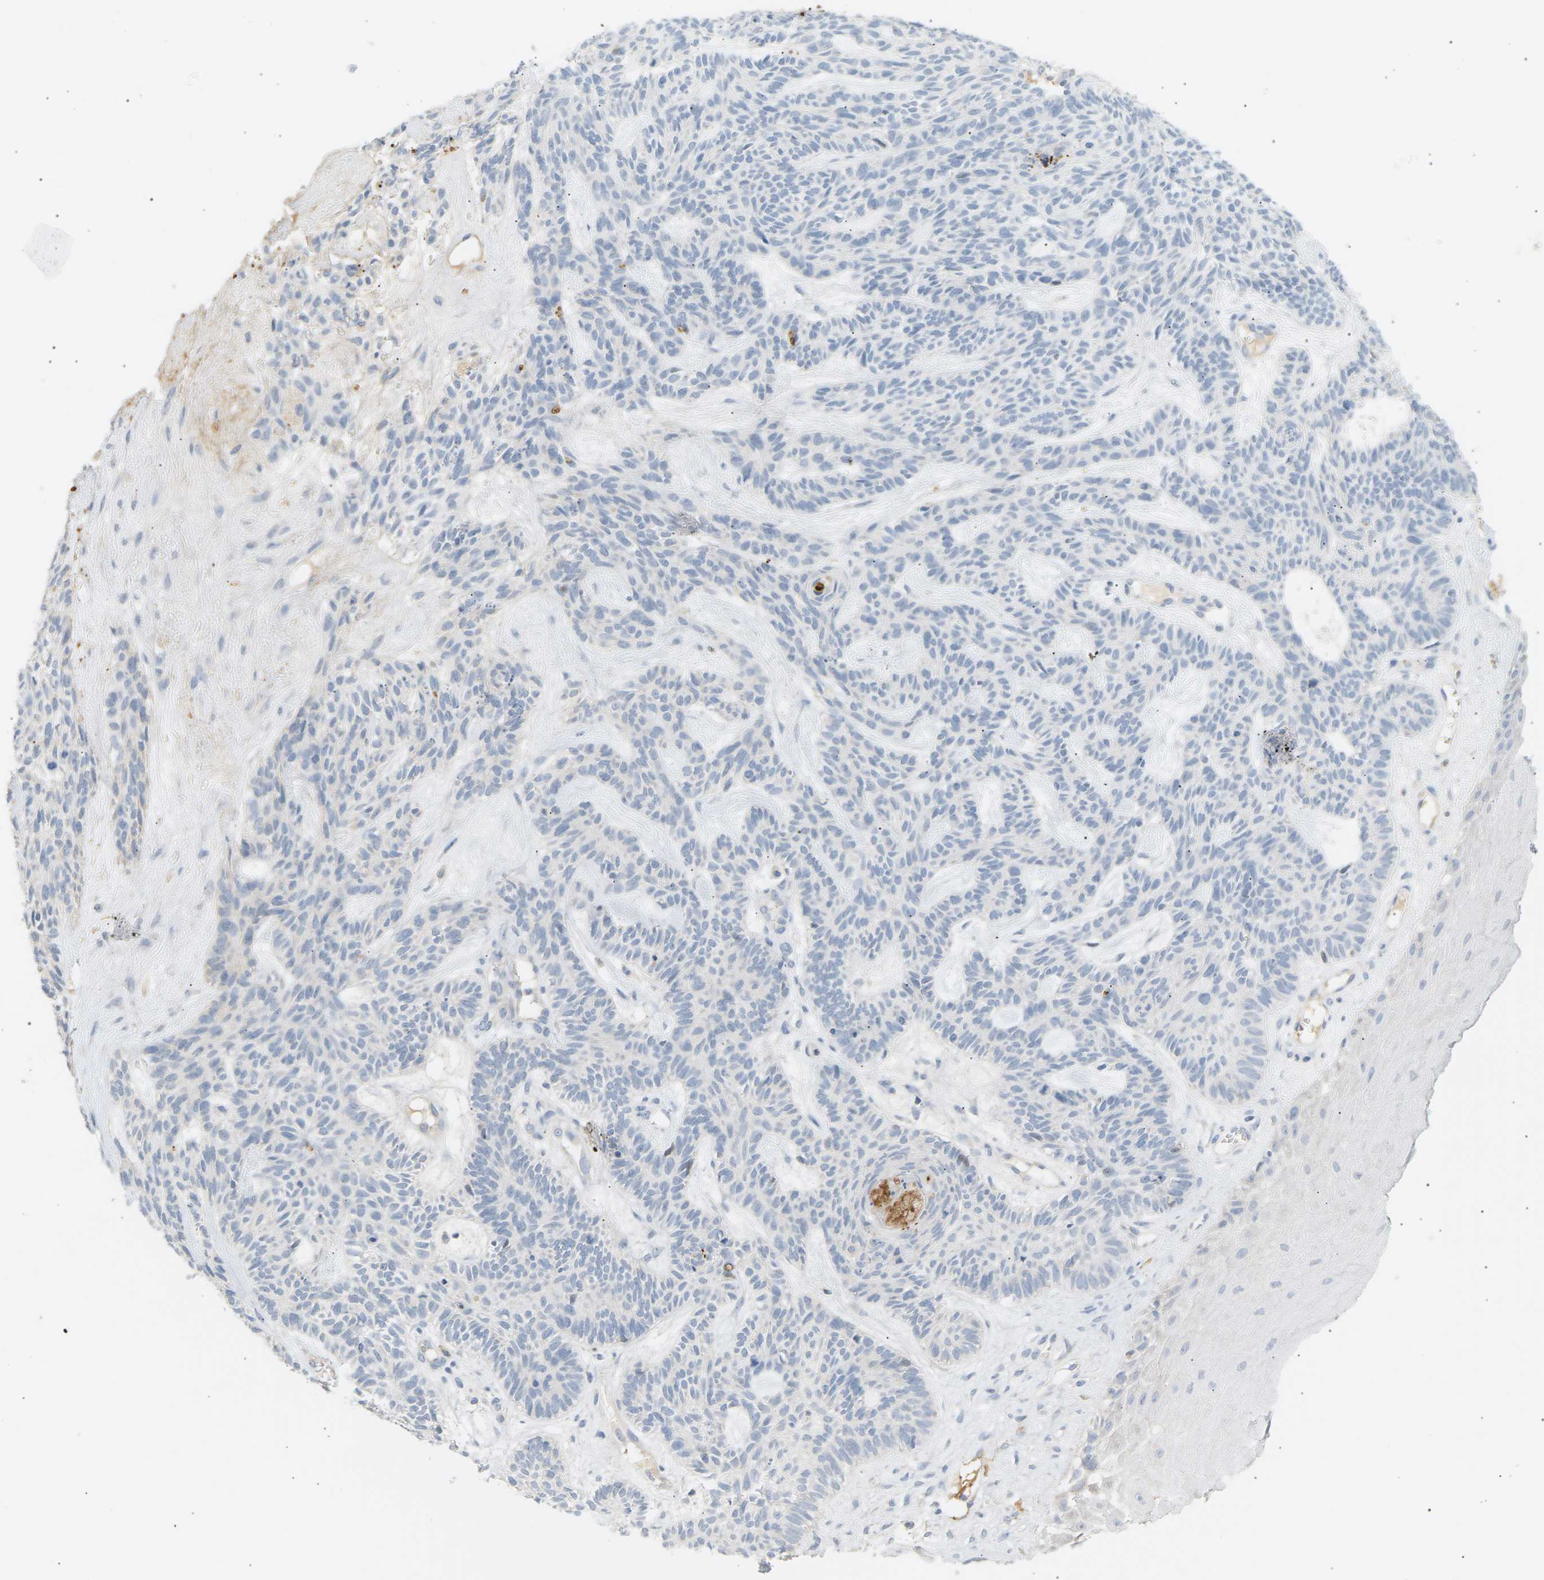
{"staining": {"intensity": "negative", "quantity": "none", "location": "none"}, "tissue": "skin cancer", "cell_type": "Tumor cells", "image_type": "cancer", "snomed": [{"axis": "morphology", "description": "Basal cell carcinoma"}, {"axis": "topography", "description": "Skin"}], "caption": "Photomicrograph shows no protein expression in tumor cells of skin cancer (basal cell carcinoma) tissue.", "gene": "CLU", "patient": {"sex": "male", "age": 67}}